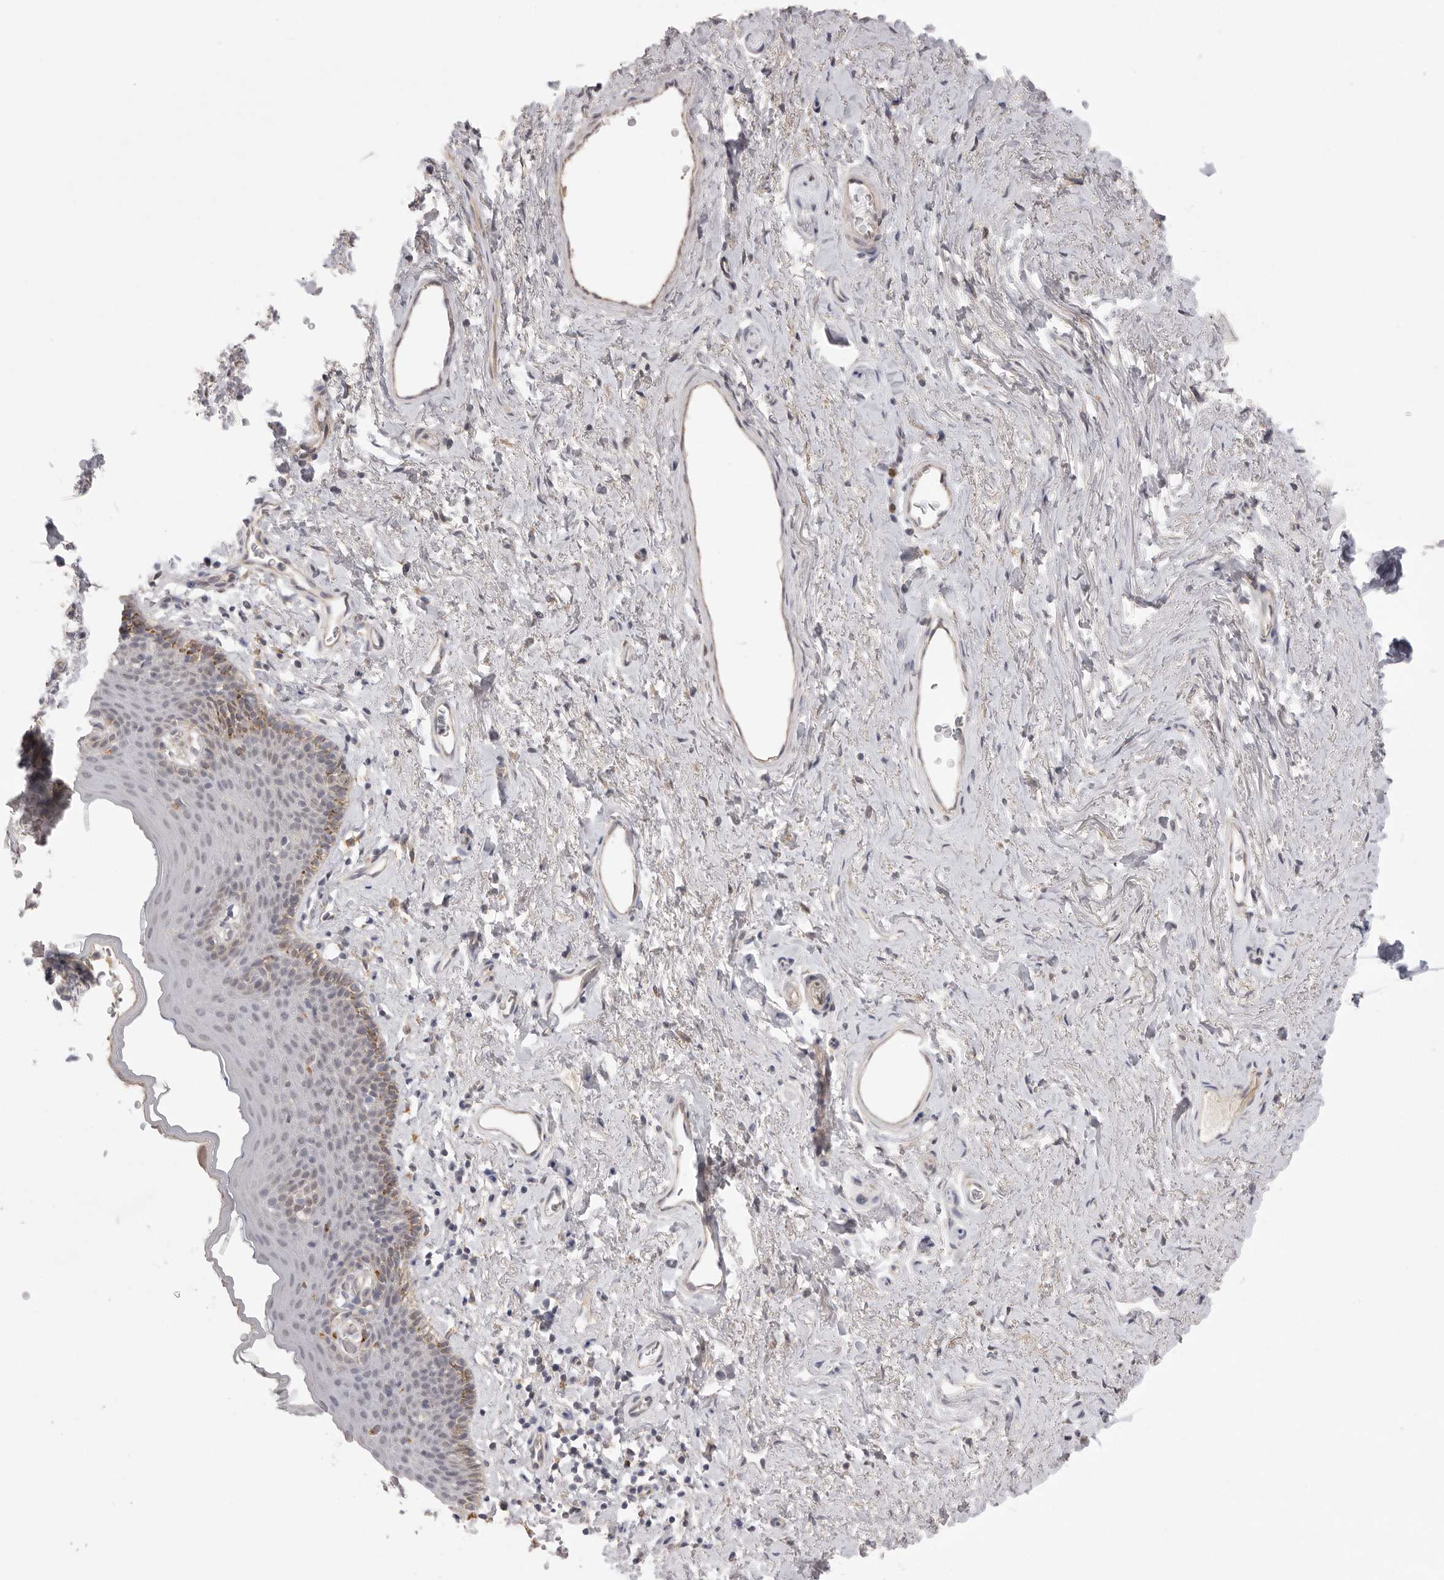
{"staining": {"intensity": "moderate", "quantity": "<25%", "location": "cytoplasmic/membranous"}, "tissue": "skin", "cell_type": "Epidermal cells", "image_type": "normal", "snomed": [{"axis": "morphology", "description": "Normal tissue, NOS"}, {"axis": "topography", "description": "Vulva"}], "caption": "This image reveals IHC staining of unremarkable skin, with low moderate cytoplasmic/membranous positivity in about <25% of epidermal cells.", "gene": "TLR3", "patient": {"sex": "female", "age": 66}}